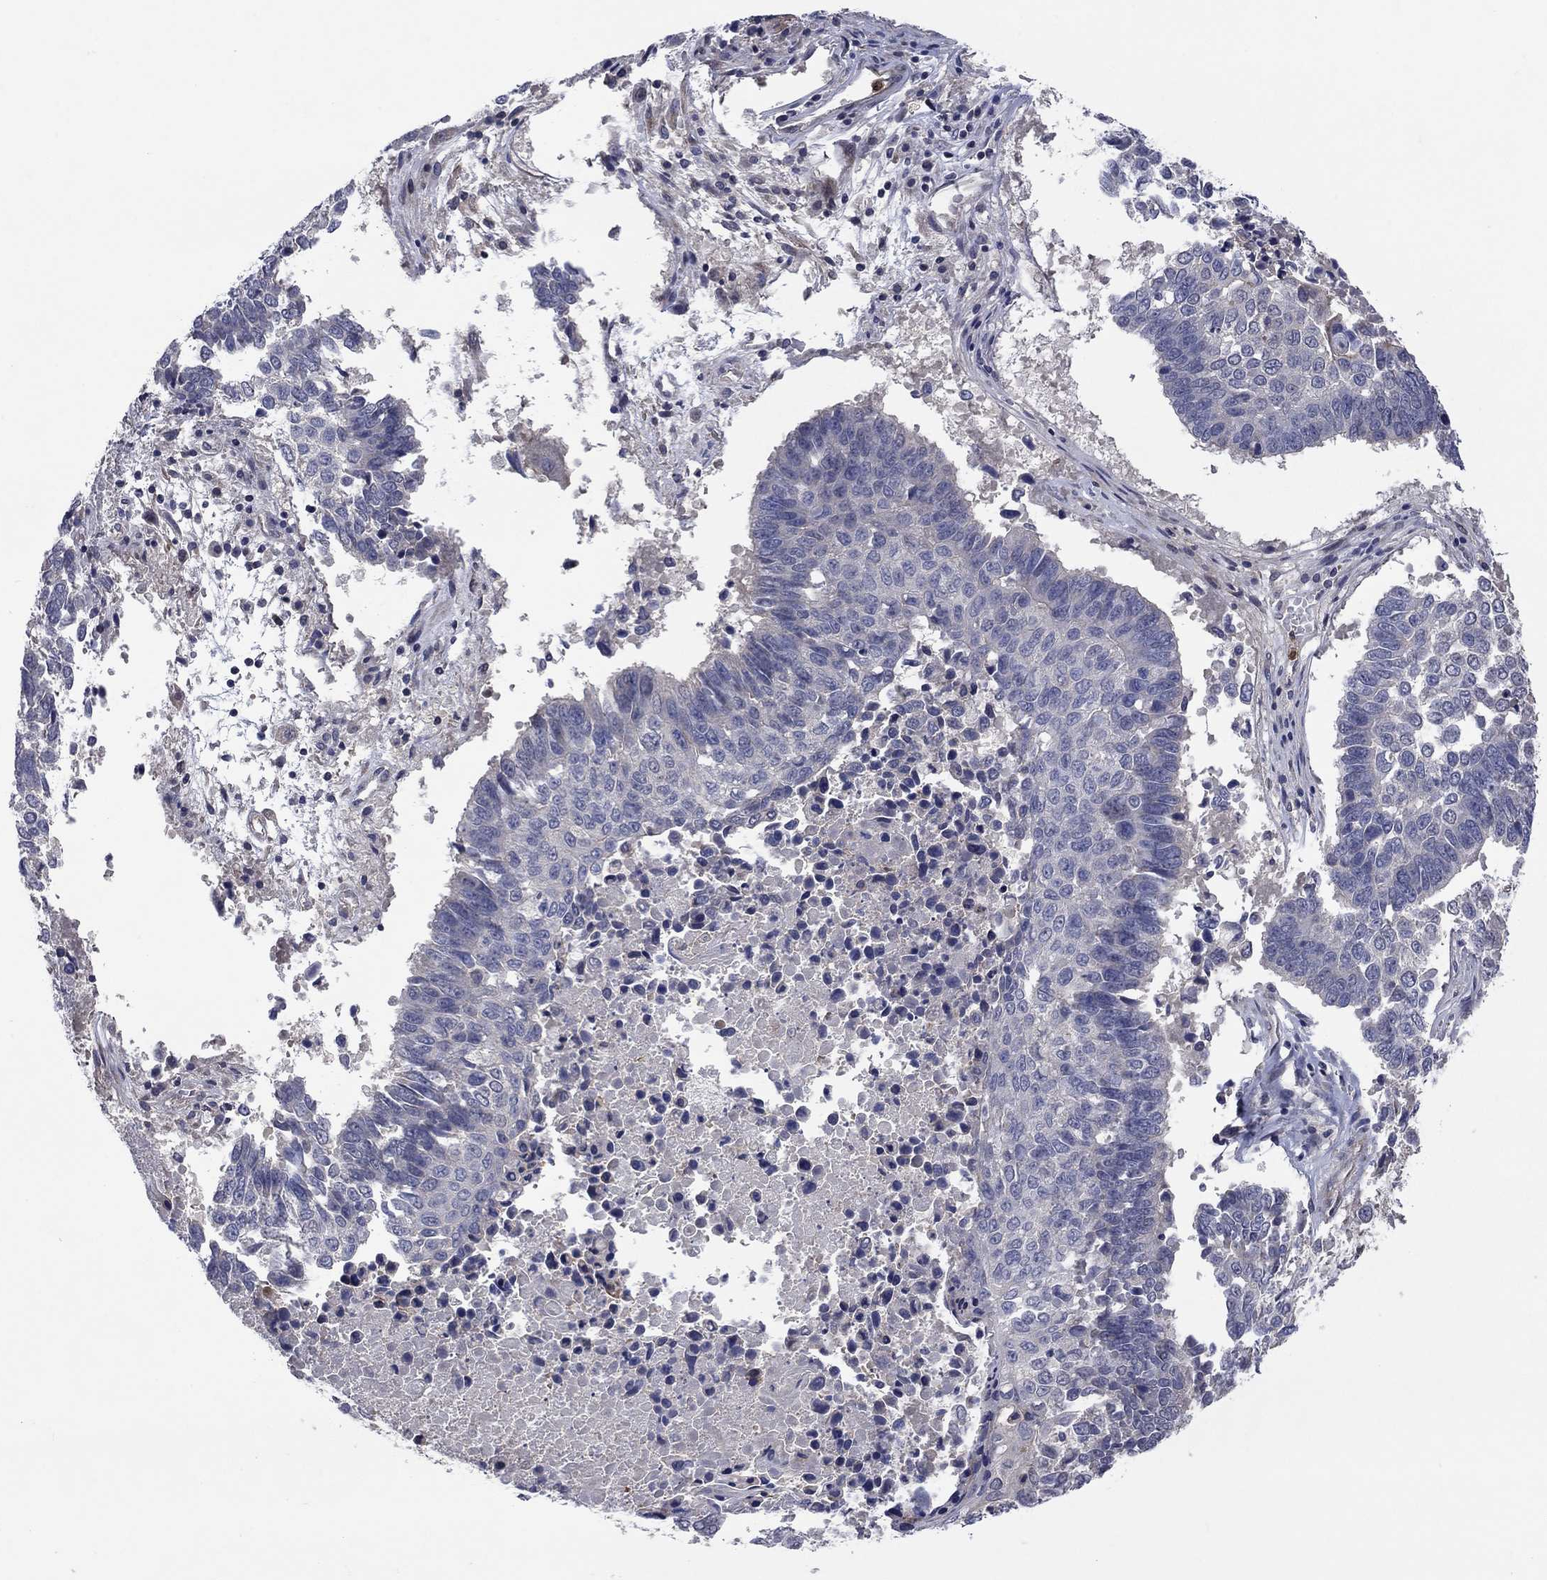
{"staining": {"intensity": "negative", "quantity": "none", "location": "none"}, "tissue": "lung cancer", "cell_type": "Tumor cells", "image_type": "cancer", "snomed": [{"axis": "morphology", "description": "Squamous cell carcinoma, NOS"}, {"axis": "topography", "description": "Lung"}], "caption": "DAB (3,3'-diaminobenzidine) immunohistochemical staining of lung cancer (squamous cell carcinoma) demonstrates no significant staining in tumor cells.", "gene": "MSRB1", "patient": {"sex": "male", "age": 73}}